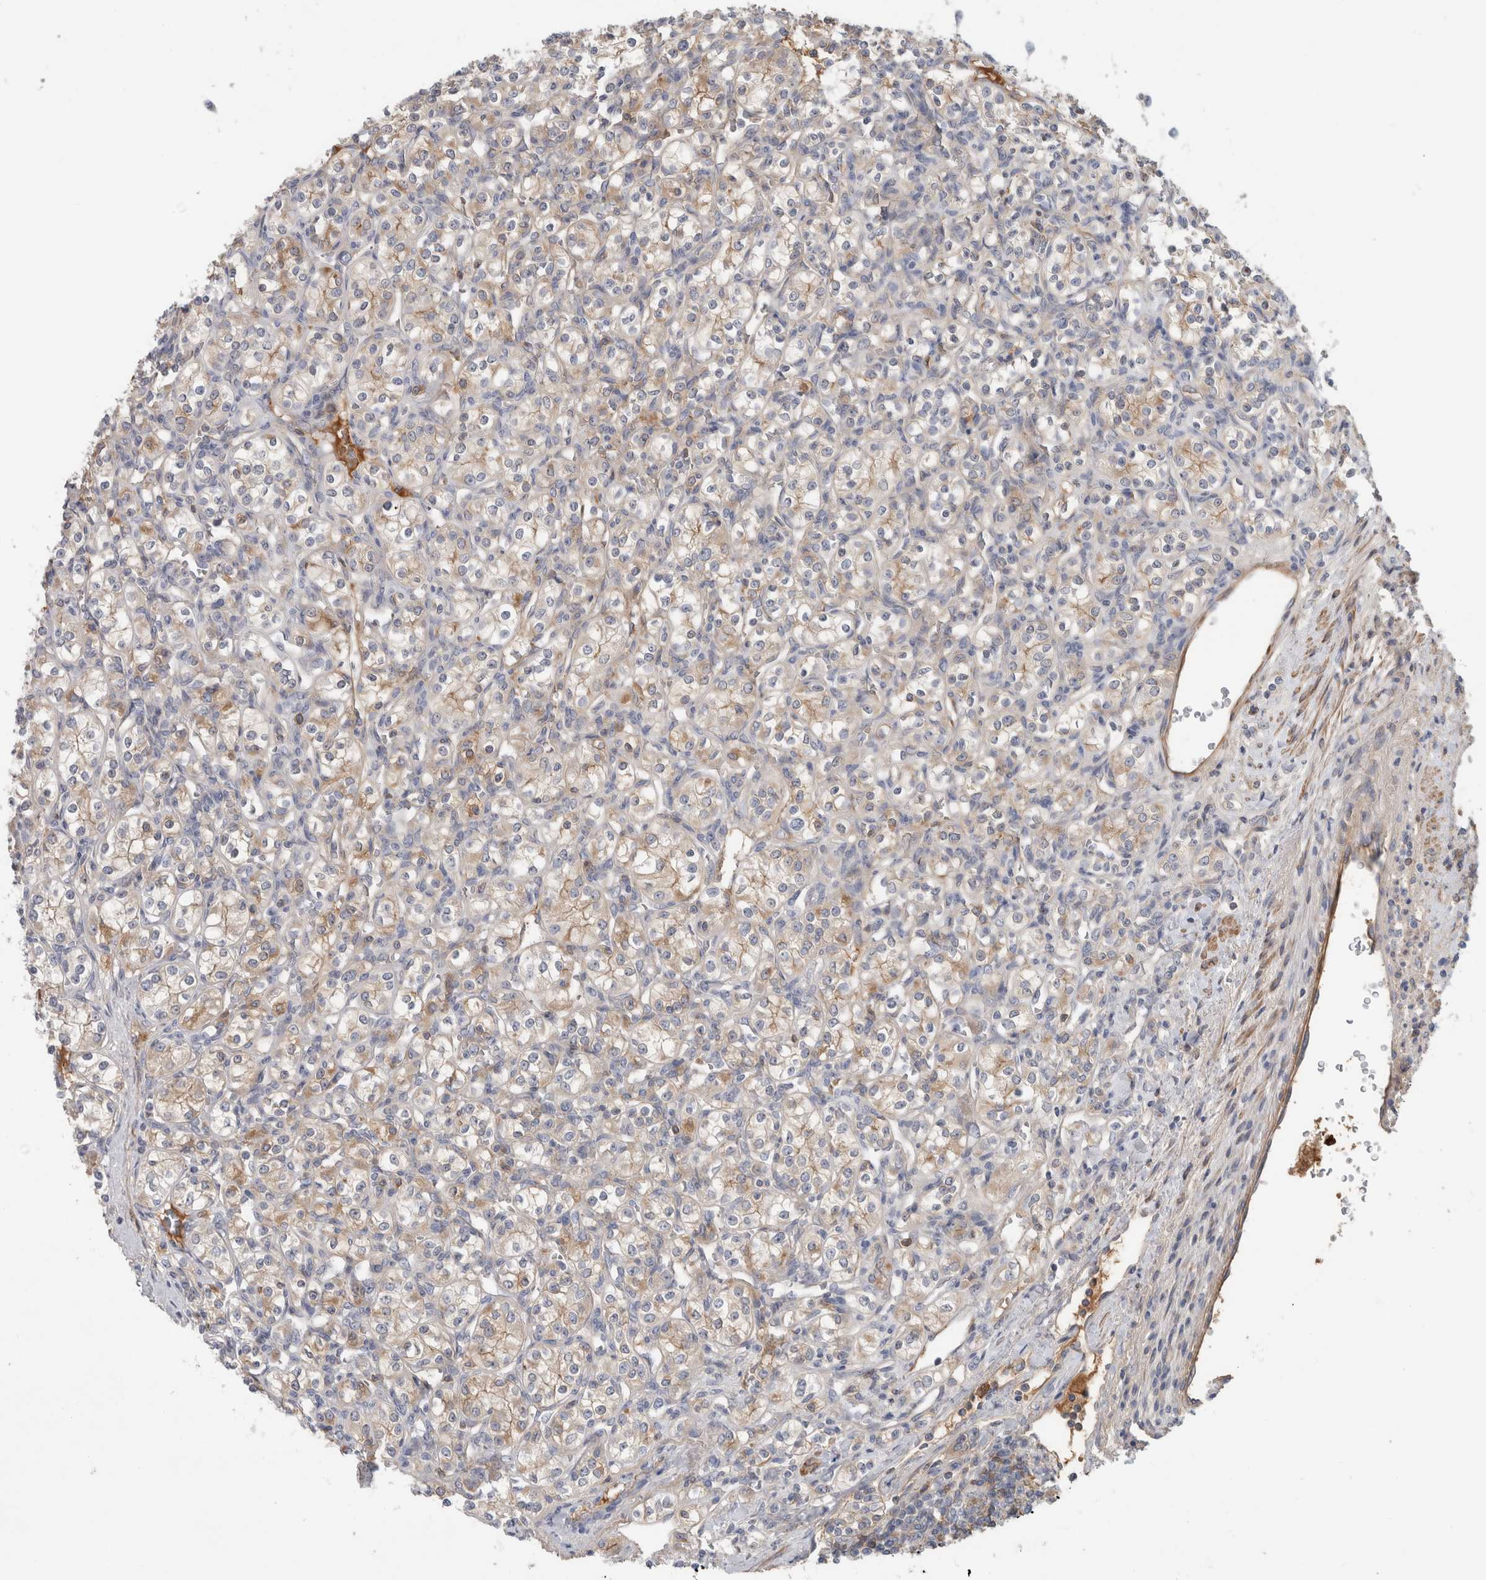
{"staining": {"intensity": "weak", "quantity": "25%-75%", "location": "cytoplasmic/membranous"}, "tissue": "renal cancer", "cell_type": "Tumor cells", "image_type": "cancer", "snomed": [{"axis": "morphology", "description": "Adenocarcinoma, NOS"}, {"axis": "topography", "description": "Kidney"}], "caption": "The immunohistochemical stain labels weak cytoplasmic/membranous staining in tumor cells of renal cancer tissue.", "gene": "CFI", "patient": {"sex": "male", "age": 77}}